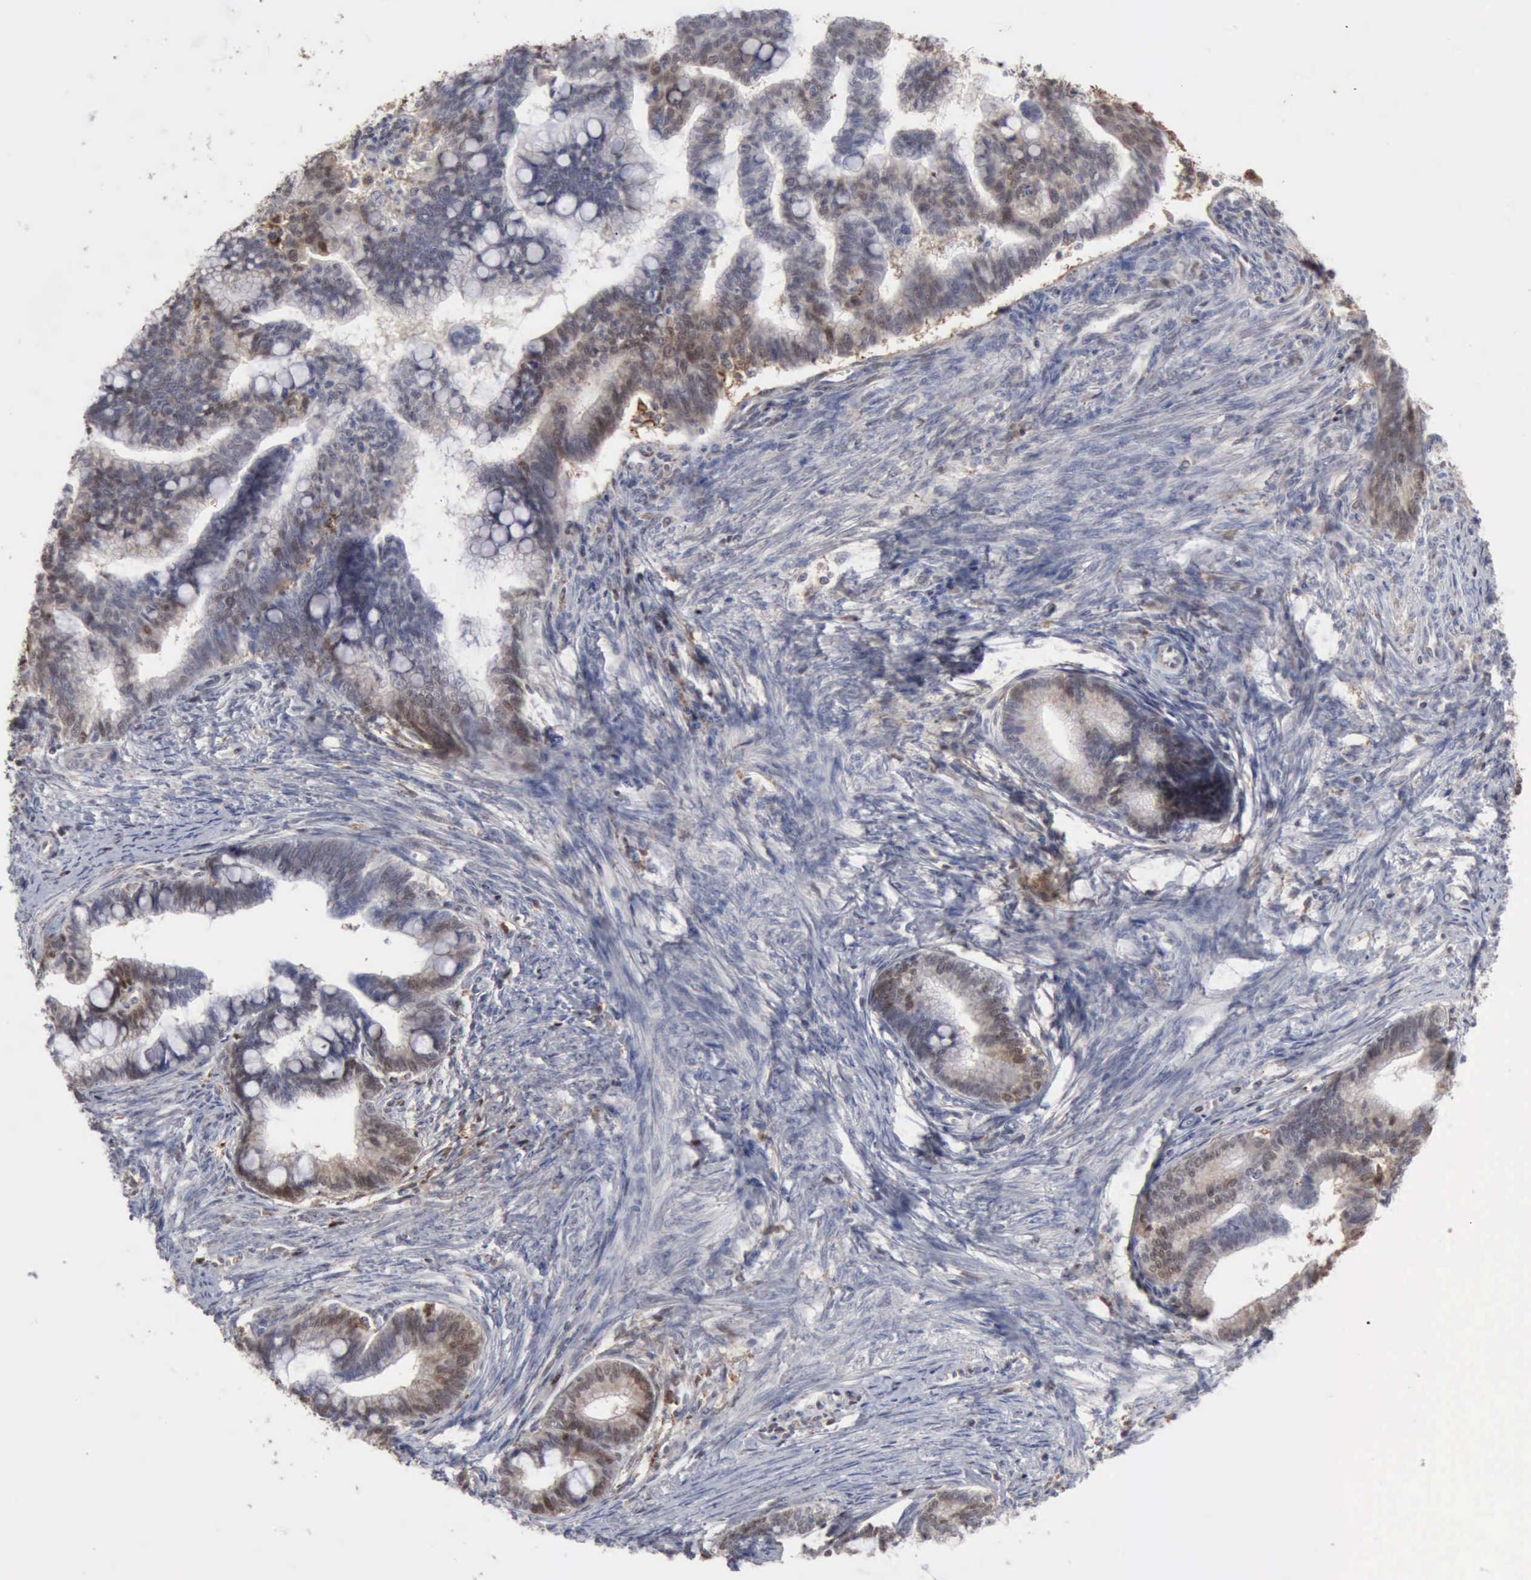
{"staining": {"intensity": "weak", "quantity": "<25%", "location": "nuclear"}, "tissue": "cervical cancer", "cell_type": "Tumor cells", "image_type": "cancer", "snomed": [{"axis": "morphology", "description": "Adenocarcinoma, NOS"}, {"axis": "topography", "description": "Cervix"}], "caption": "This micrograph is of cervical adenocarcinoma stained with immunohistochemistry (IHC) to label a protein in brown with the nuclei are counter-stained blue. There is no expression in tumor cells.", "gene": "STAT1", "patient": {"sex": "female", "age": 36}}